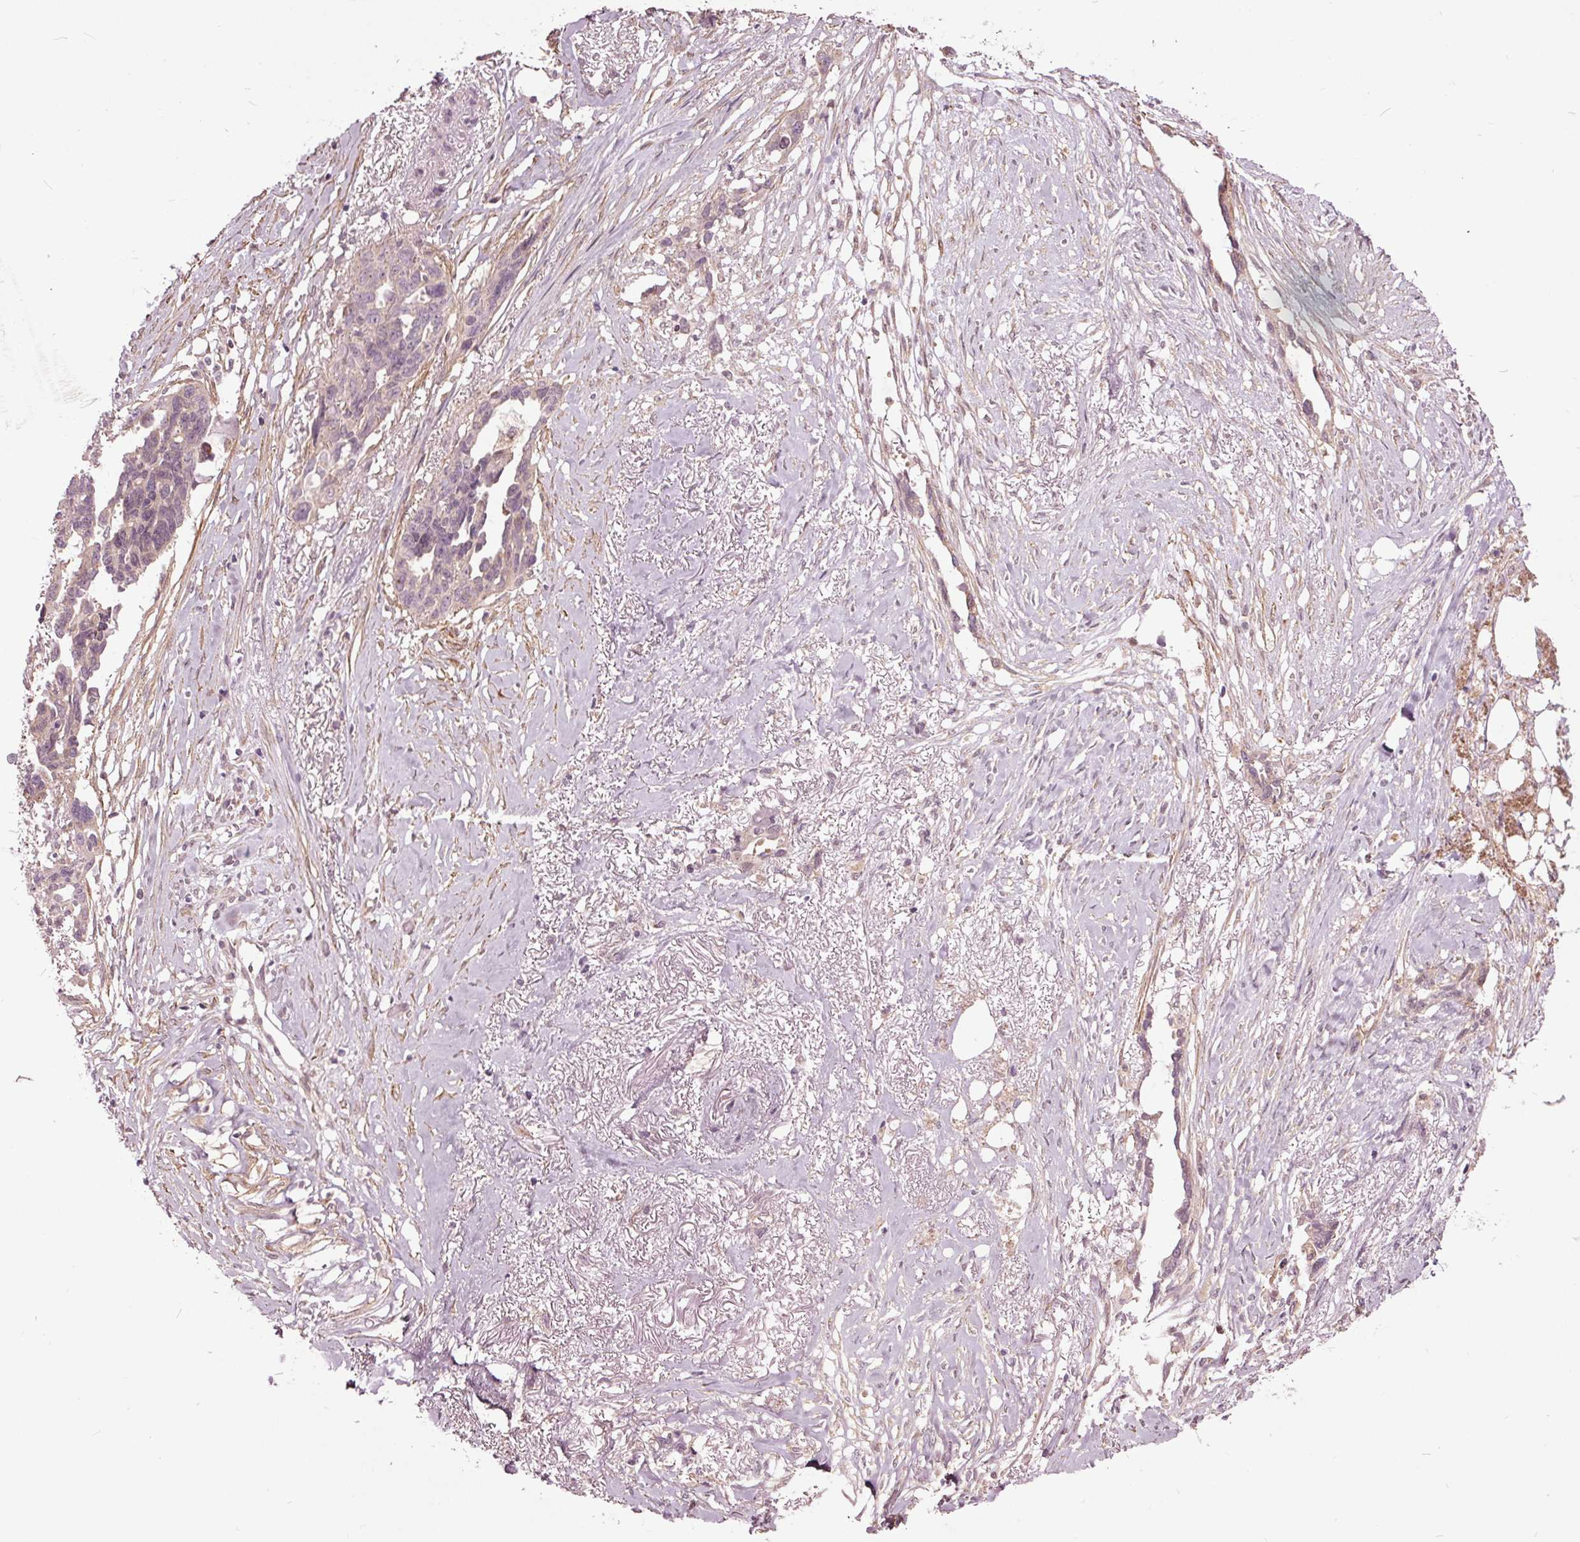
{"staining": {"intensity": "negative", "quantity": "none", "location": "none"}, "tissue": "ovarian cancer", "cell_type": "Tumor cells", "image_type": "cancer", "snomed": [{"axis": "morphology", "description": "Cystadenocarcinoma, serous, NOS"}, {"axis": "topography", "description": "Ovary"}], "caption": "DAB immunohistochemical staining of human serous cystadenocarcinoma (ovarian) exhibits no significant staining in tumor cells. Brightfield microscopy of immunohistochemistry stained with DAB (3,3'-diaminobenzidine) (brown) and hematoxylin (blue), captured at high magnification.", "gene": "HAUS5", "patient": {"sex": "female", "age": 69}}